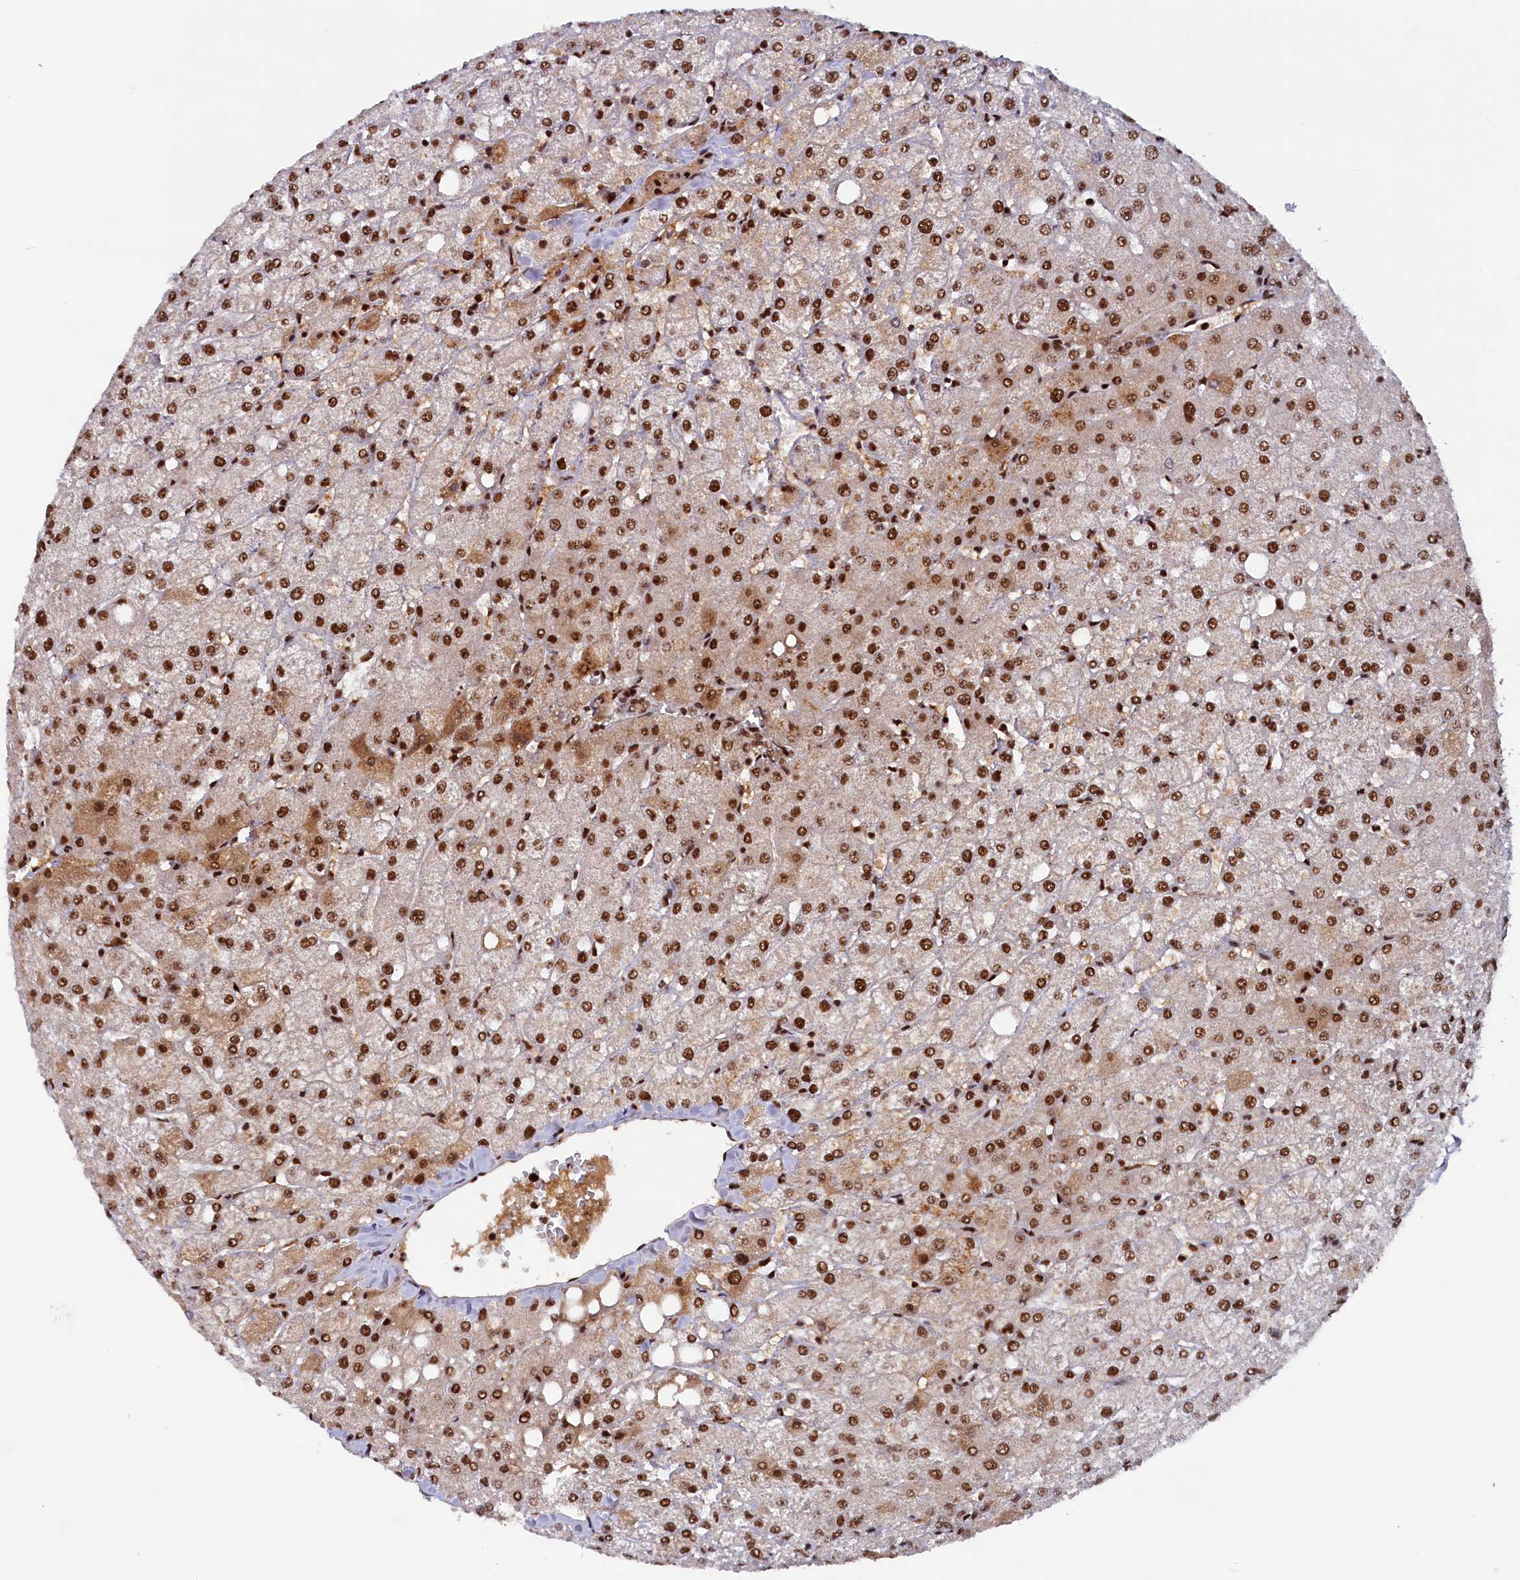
{"staining": {"intensity": "strong", "quantity": ">75%", "location": "nuclear"}, "tissue": "liver", "cell_type": "Hepatocytes", "image_type": "normal", "snomed": [{"axis": "morphology", "description": "Normal tissue, NOS"}, {"axis": "topography", "description": "Liver"}], "caption": "High-power microscopy captured an immunohistochemistry micrograph of benign liver, revealing strong nuclear staining in about >75% of hepatocytes.", "gene": "ZC3H18", "patient": {"sex": "female", "age": 54}}